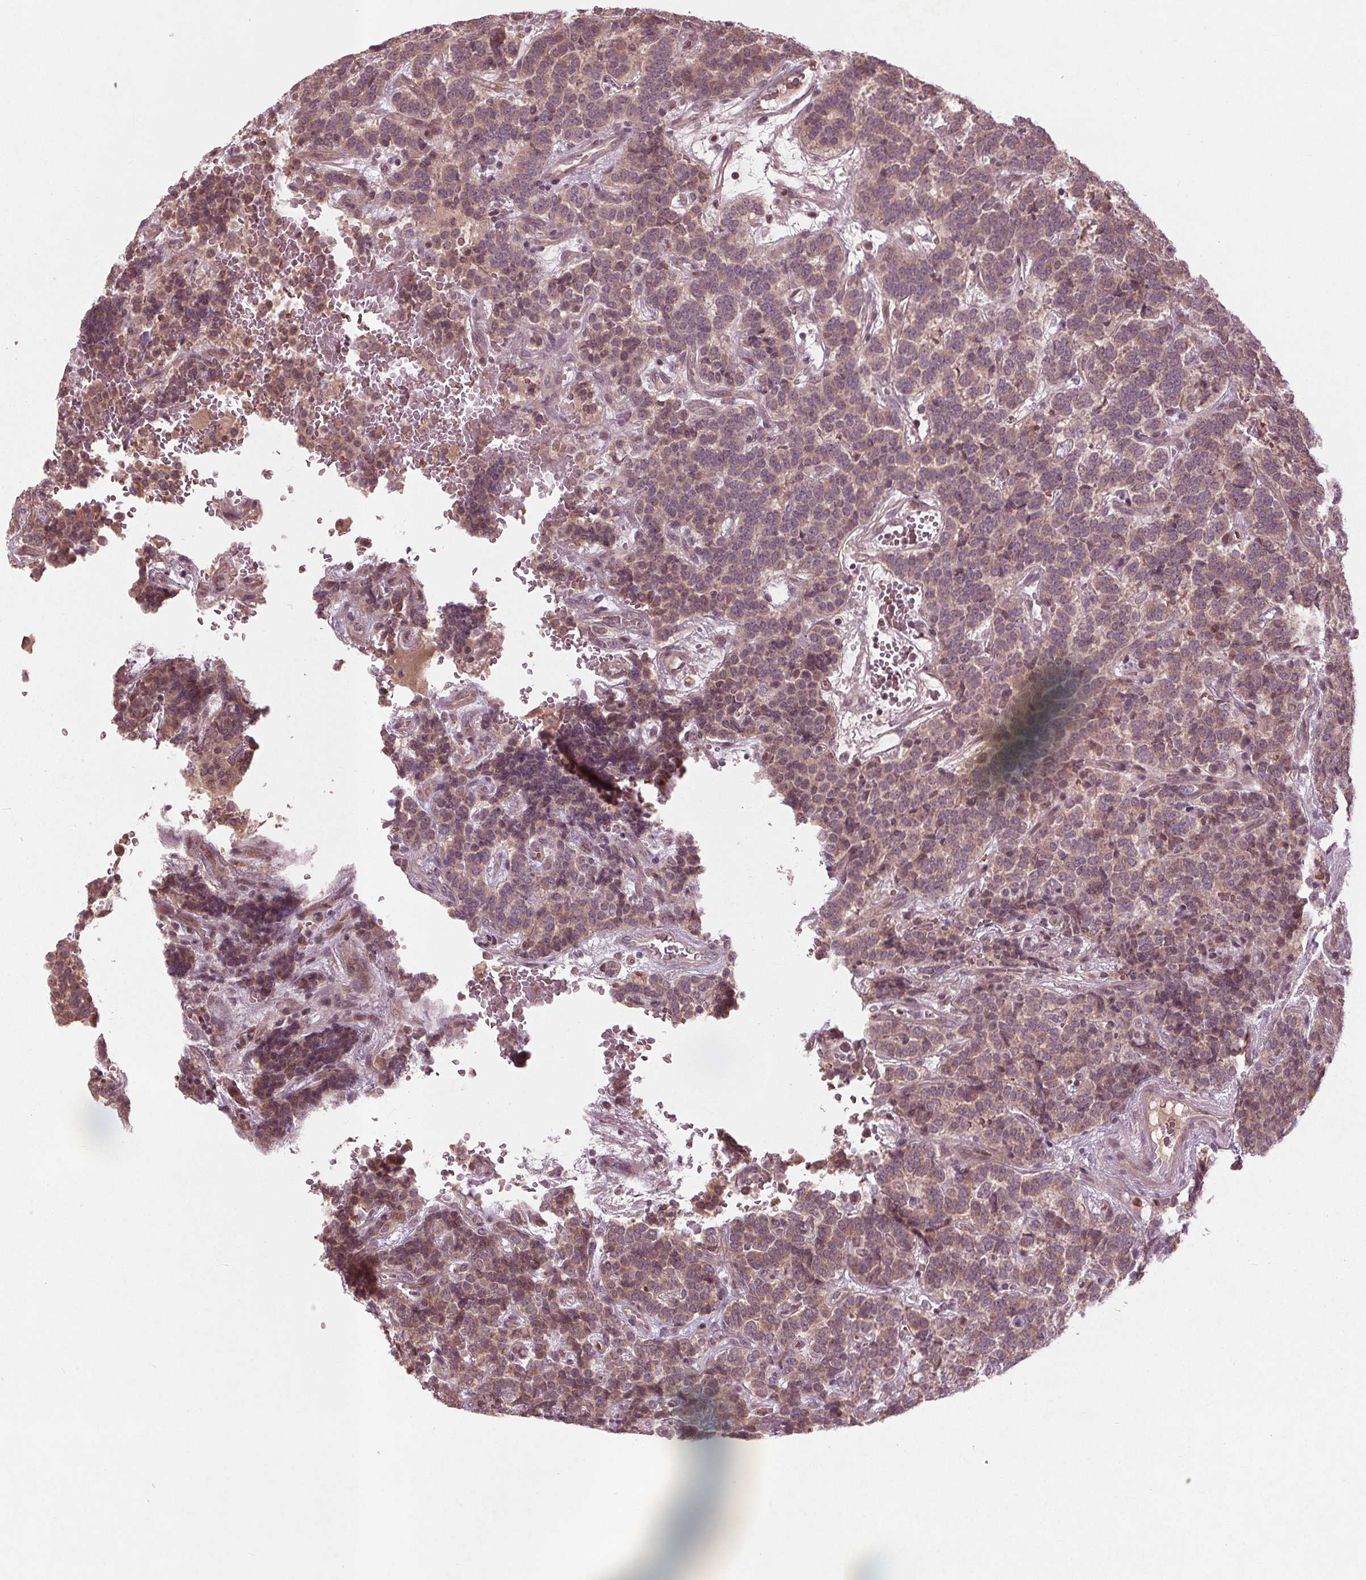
{"staining": {"intensity": "weak", "quantity": ">75%", "location": "cytoplasmic/membranous"}, "tissue": "carcinoid", "cell_type": "Tumor cells", "image_type": "cancer", "snomed": [{"axis": "morphology", "description": "Carcinoid, malignant, NOS"}, {"axis": "topography", "description": "Pancreas"}], "caption": "Brown immunohistochemical staining in malignant carcinoid demonstrates weak cytoplasmic/membranous staining in approximately >75% of tumor cells.", "gene": "CDKL4", "patient": {"sex": "male", "age": 36}}